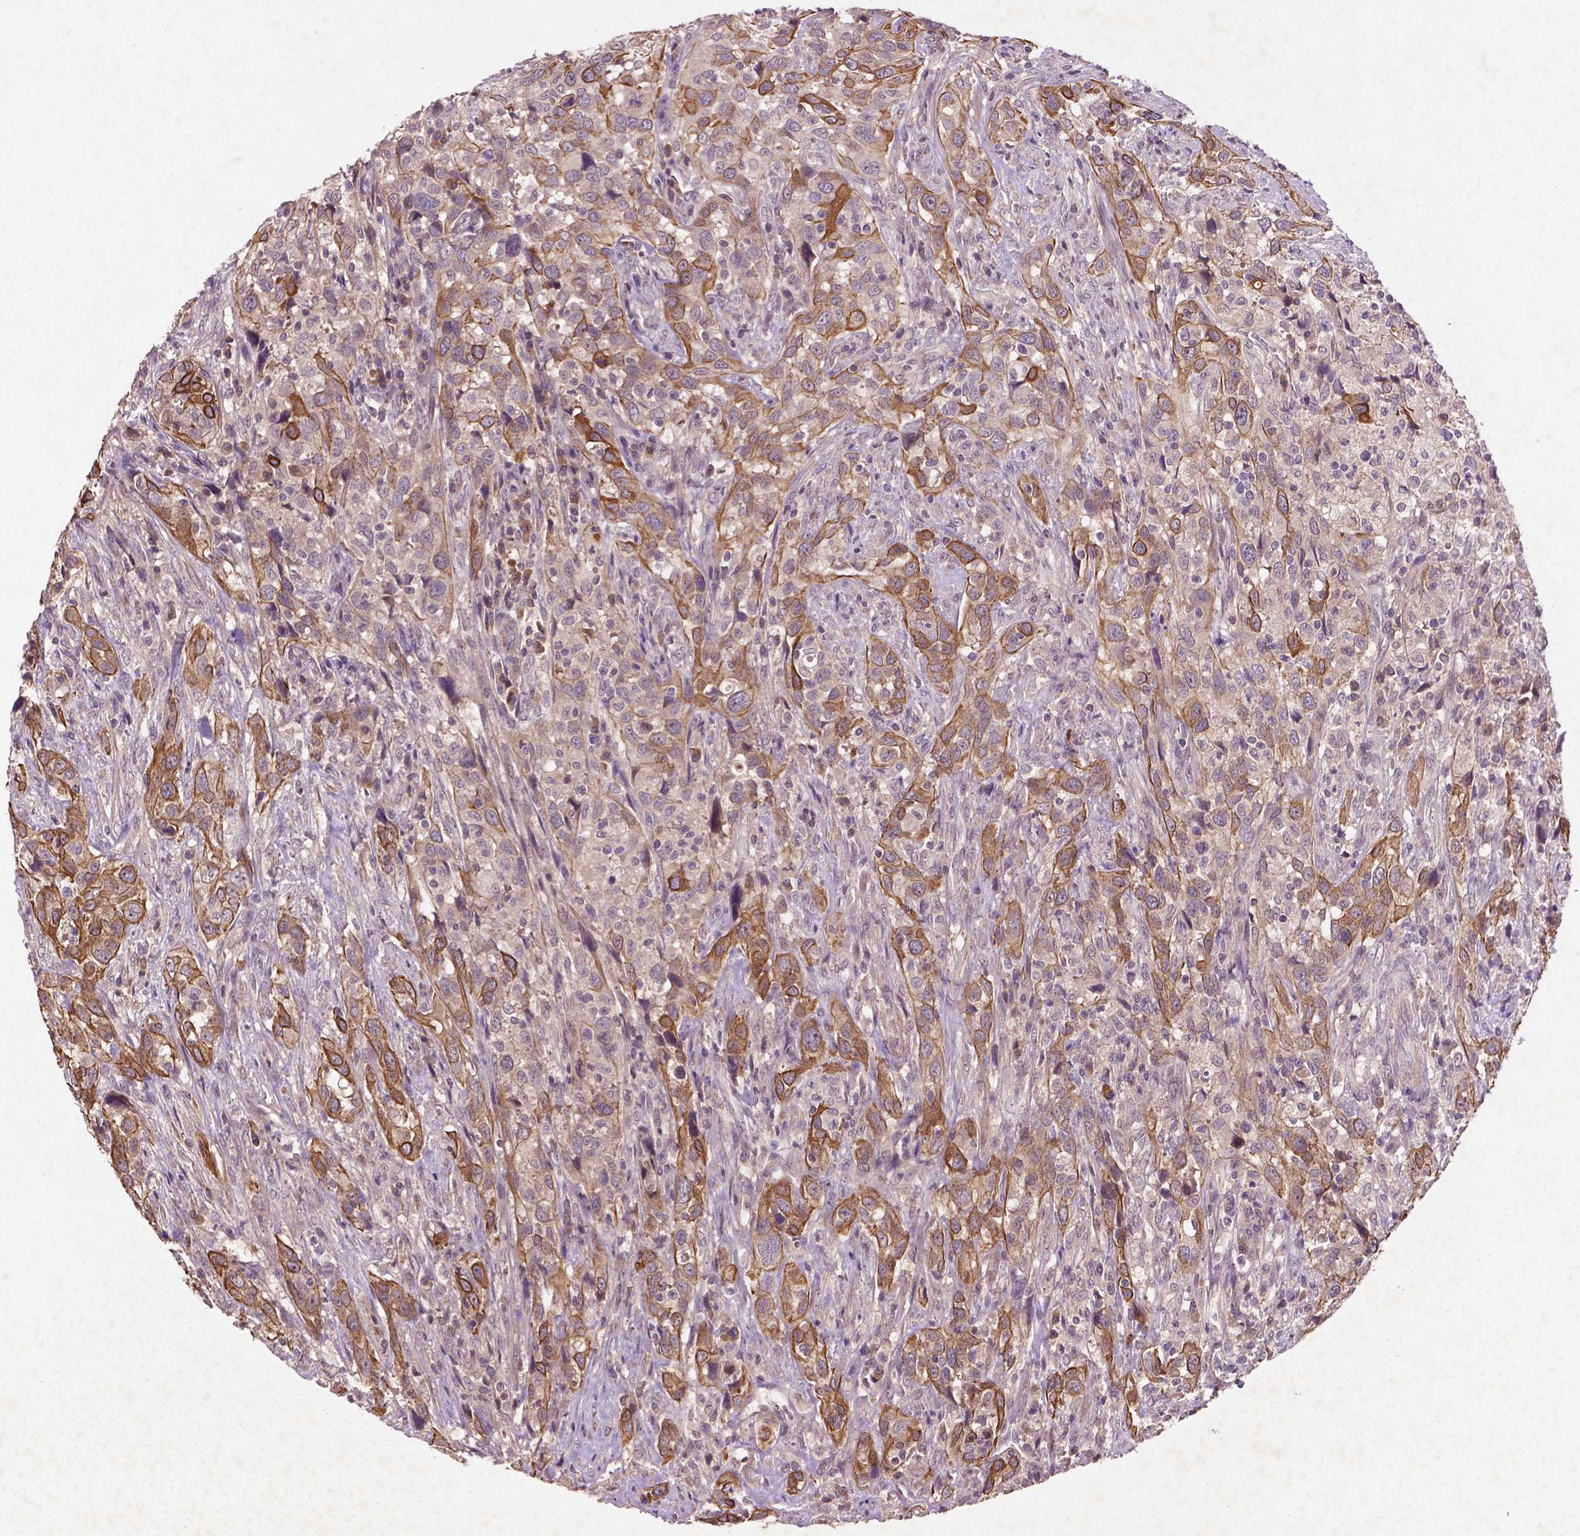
{"staining": {"intensity": "strong", "quantity": ">75%", "location": "cytoplasmic/membranous"}, "tissue": "urothelial cancer", "cell_type": "Tumor cells", "image_type": "cancer", "snomed": [{"axis": "morphology", "description": "Urothelial carcinoma, NOS"}, {"axis": "morphology", "description": "Urothelial carcinoma, High grade"}, {"axis": "topography", "description": "Urinary bladder"}], "caption": "This micrograph reveals transitional cell carcinoma stained with immunohistochemistry (IHC) to label a protein in brown. The cytoplasmic/membranous of tumor cells show strong positivity for the protein. Nuclei are counter-stained blue.", "gene": "COQ2", "patient": {"sex": "female", "age": 64}}